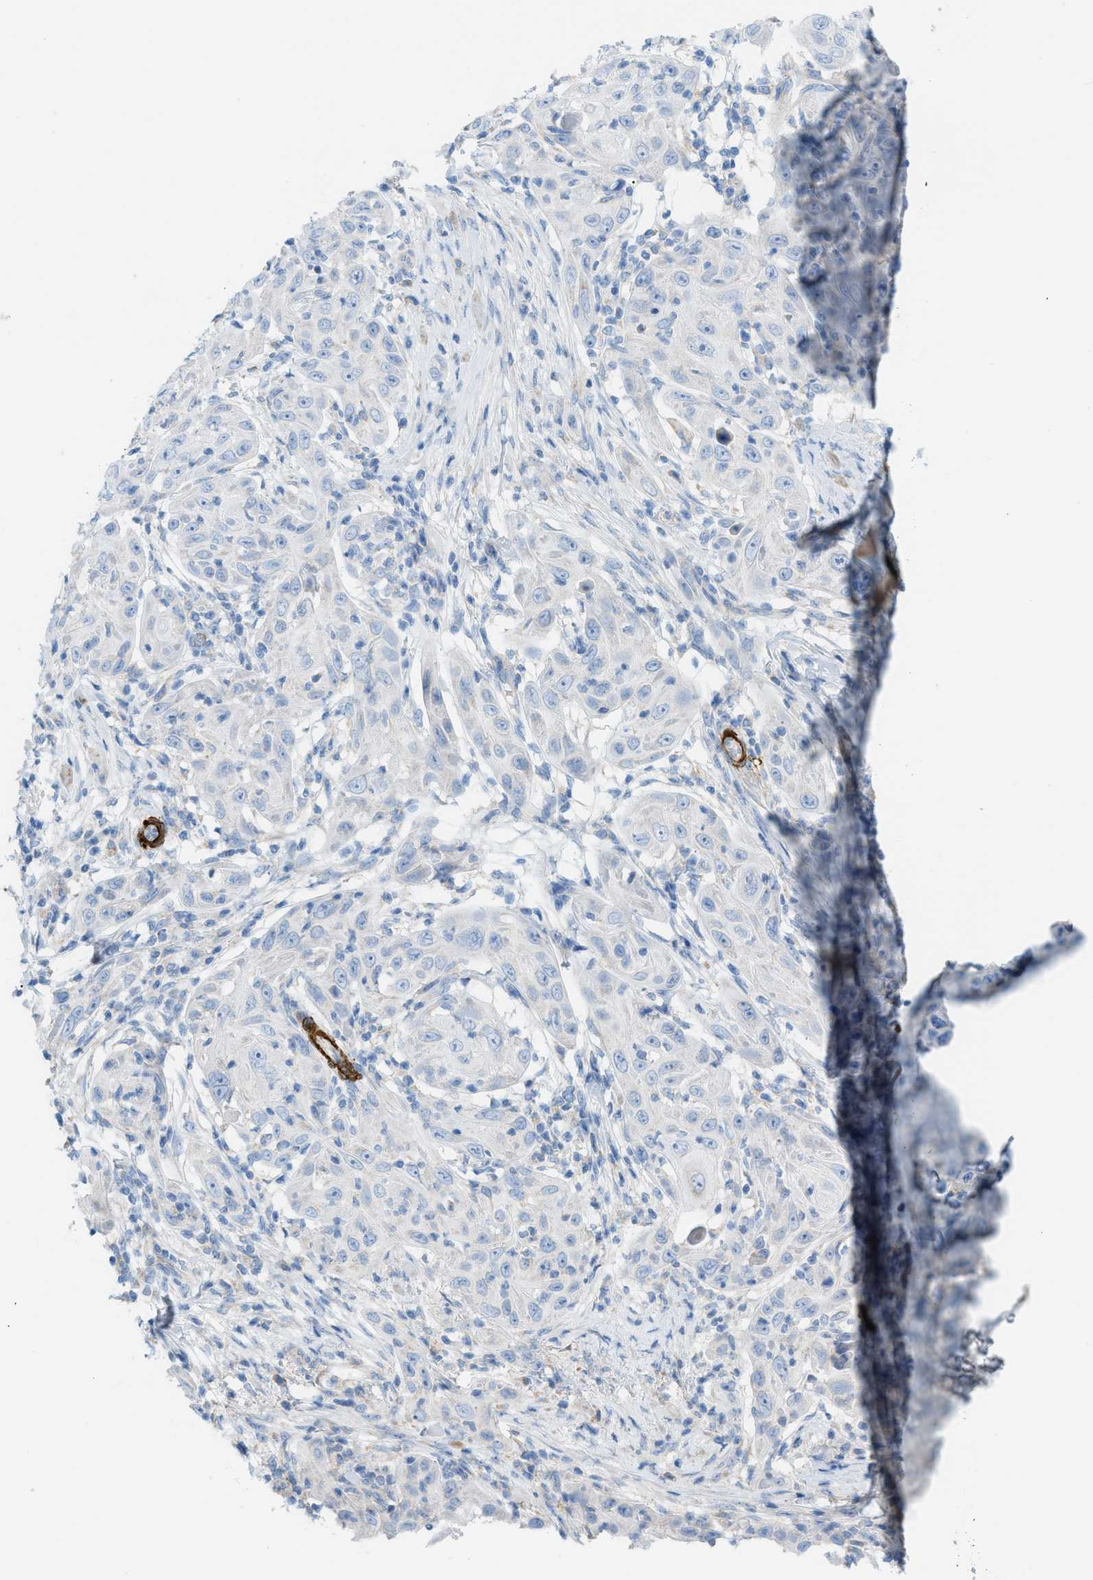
{"staining": {"intensity": "negative", "quantity": "none", "location": "none"}, "tissue": "skin cancer", "cell_type": "Tumor cells", "image_type": "cancer", "snomed": [{"axis": "morphology", "description": "Squamous cell carcinoma, NOS"}, {"axis": "topography", "description": "Skin"}], "caption": "Immunohistochemistry image of neoplastic tissue: squamous cell carcinoma (skin) stained with DAB exhibits no significant protein staining in tumor cells.", "gene": "MYH11", "patient": {"sex": "female", "age": 88}}